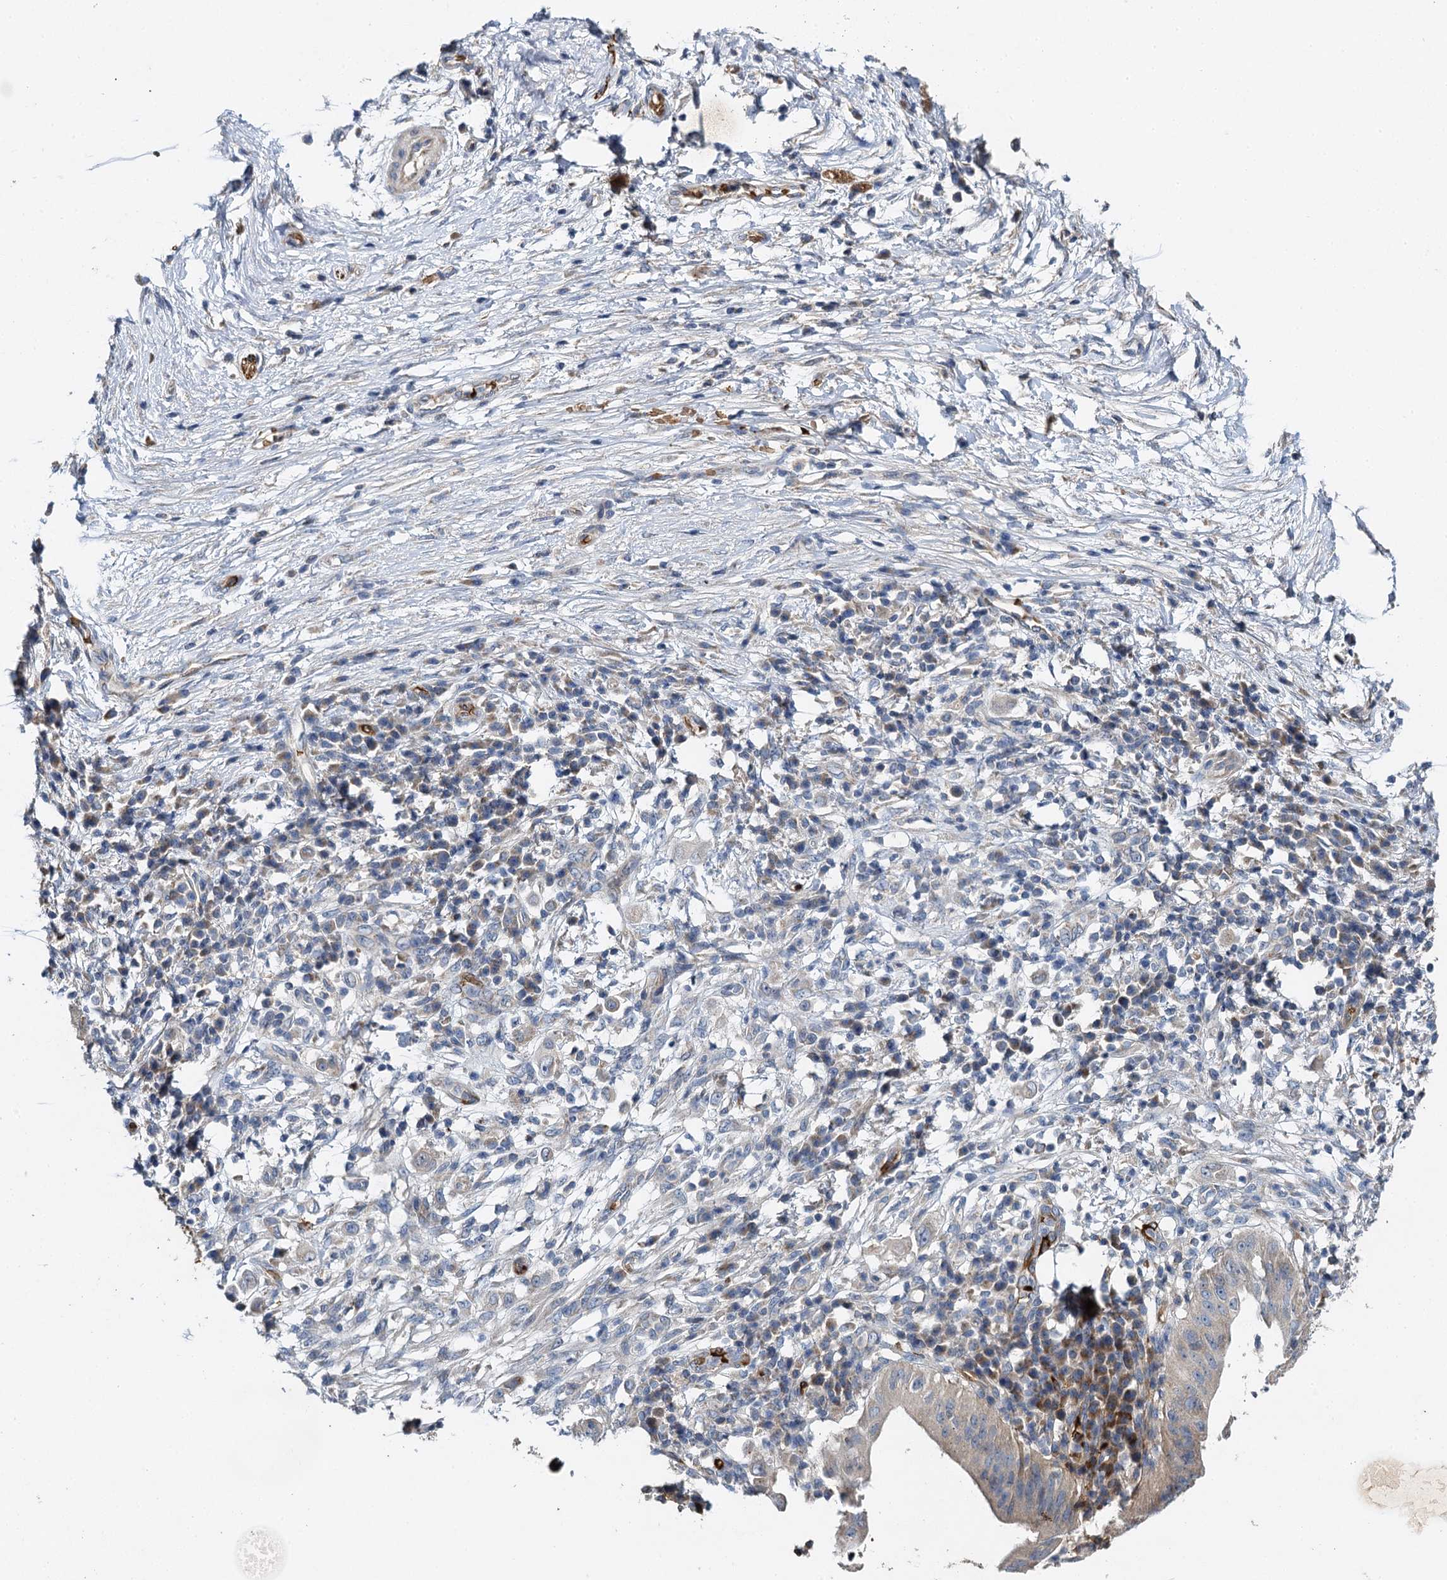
{"staining": {"intensity": "weak", "quantity": "<25%", "location": "cytoplasmic/membranous"}, "tissue": "pancreatic cancer", "cell_type": "Tumor cells", "image_type": "cancer", "snomed": [{"axis": "morphology", "description": "Adenocarcinoma, NOS"}, {"axis": "topography", "description": "Pancreas"}], "caption": "A high-resolution image shows immunohistochemistry (IHC) staining of pancreatic cancer (adenocarcinoma), which demonstrates no significant positivity in tumor cells.", "gene": "BCS1L", "patient": {"sex": "male", "age": 68}}